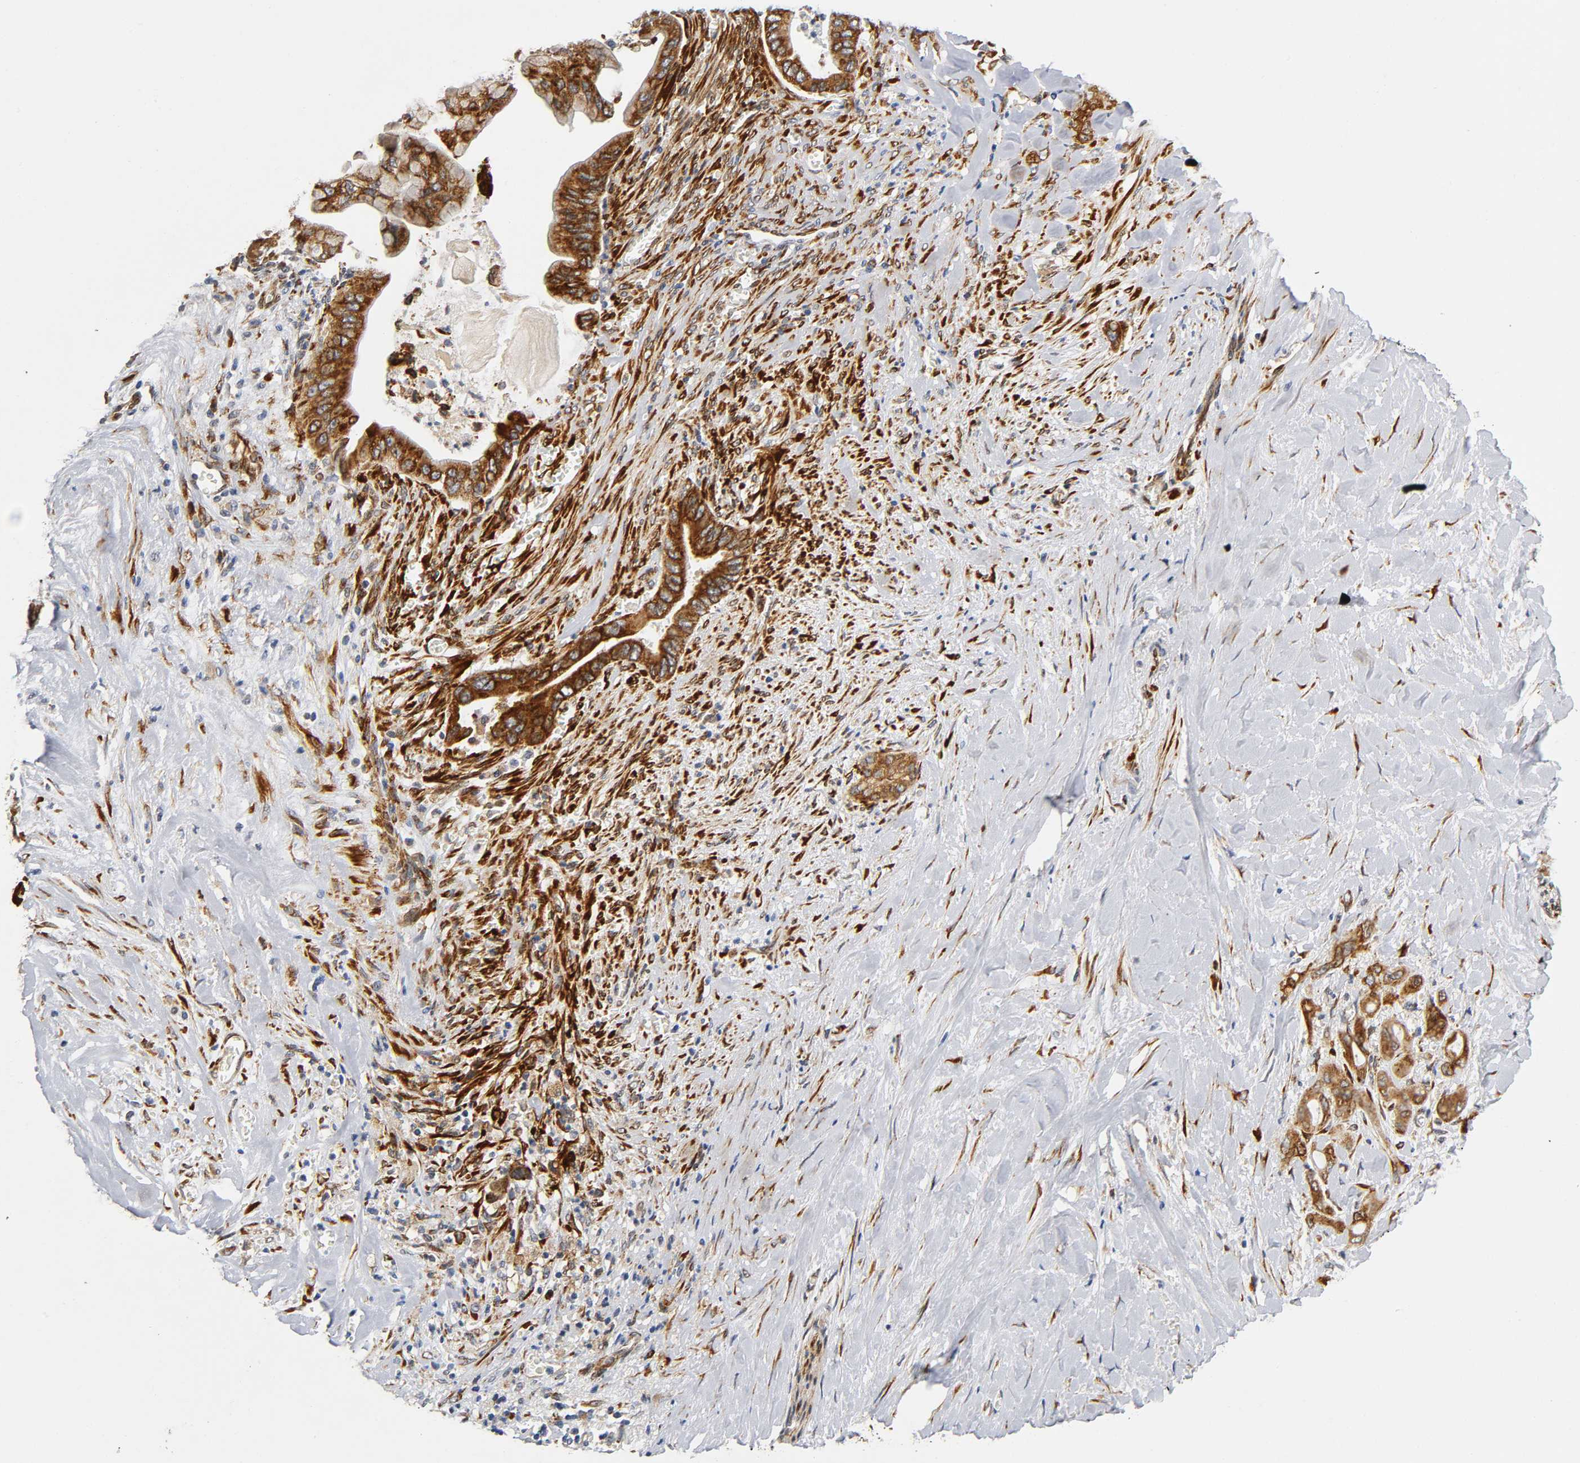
{"staining": {"intensity": "moderate", "quantity": ">75%", "location": "cytoplasmic/membranous"}, "tissue": "pancreatic cancer", "cell_type": "Tumor cells", "image_type": "cancer", "snomed": [{"axis": "morphology", "description": "Adenocarcinoma, NOS"}, {"axis": "topography", "description": "Pancreas"}], "caption": "Immunohistochemistry (IHC) photomicrograph of human pancreatic adenocarcinoma stained for a protein (brown), which displays medium levels of moderate cytoplasmic/membranous staining in about >75% of tumor cells.", "gene": "SOS2", "patient": {"sex": "male", "age": 59}}